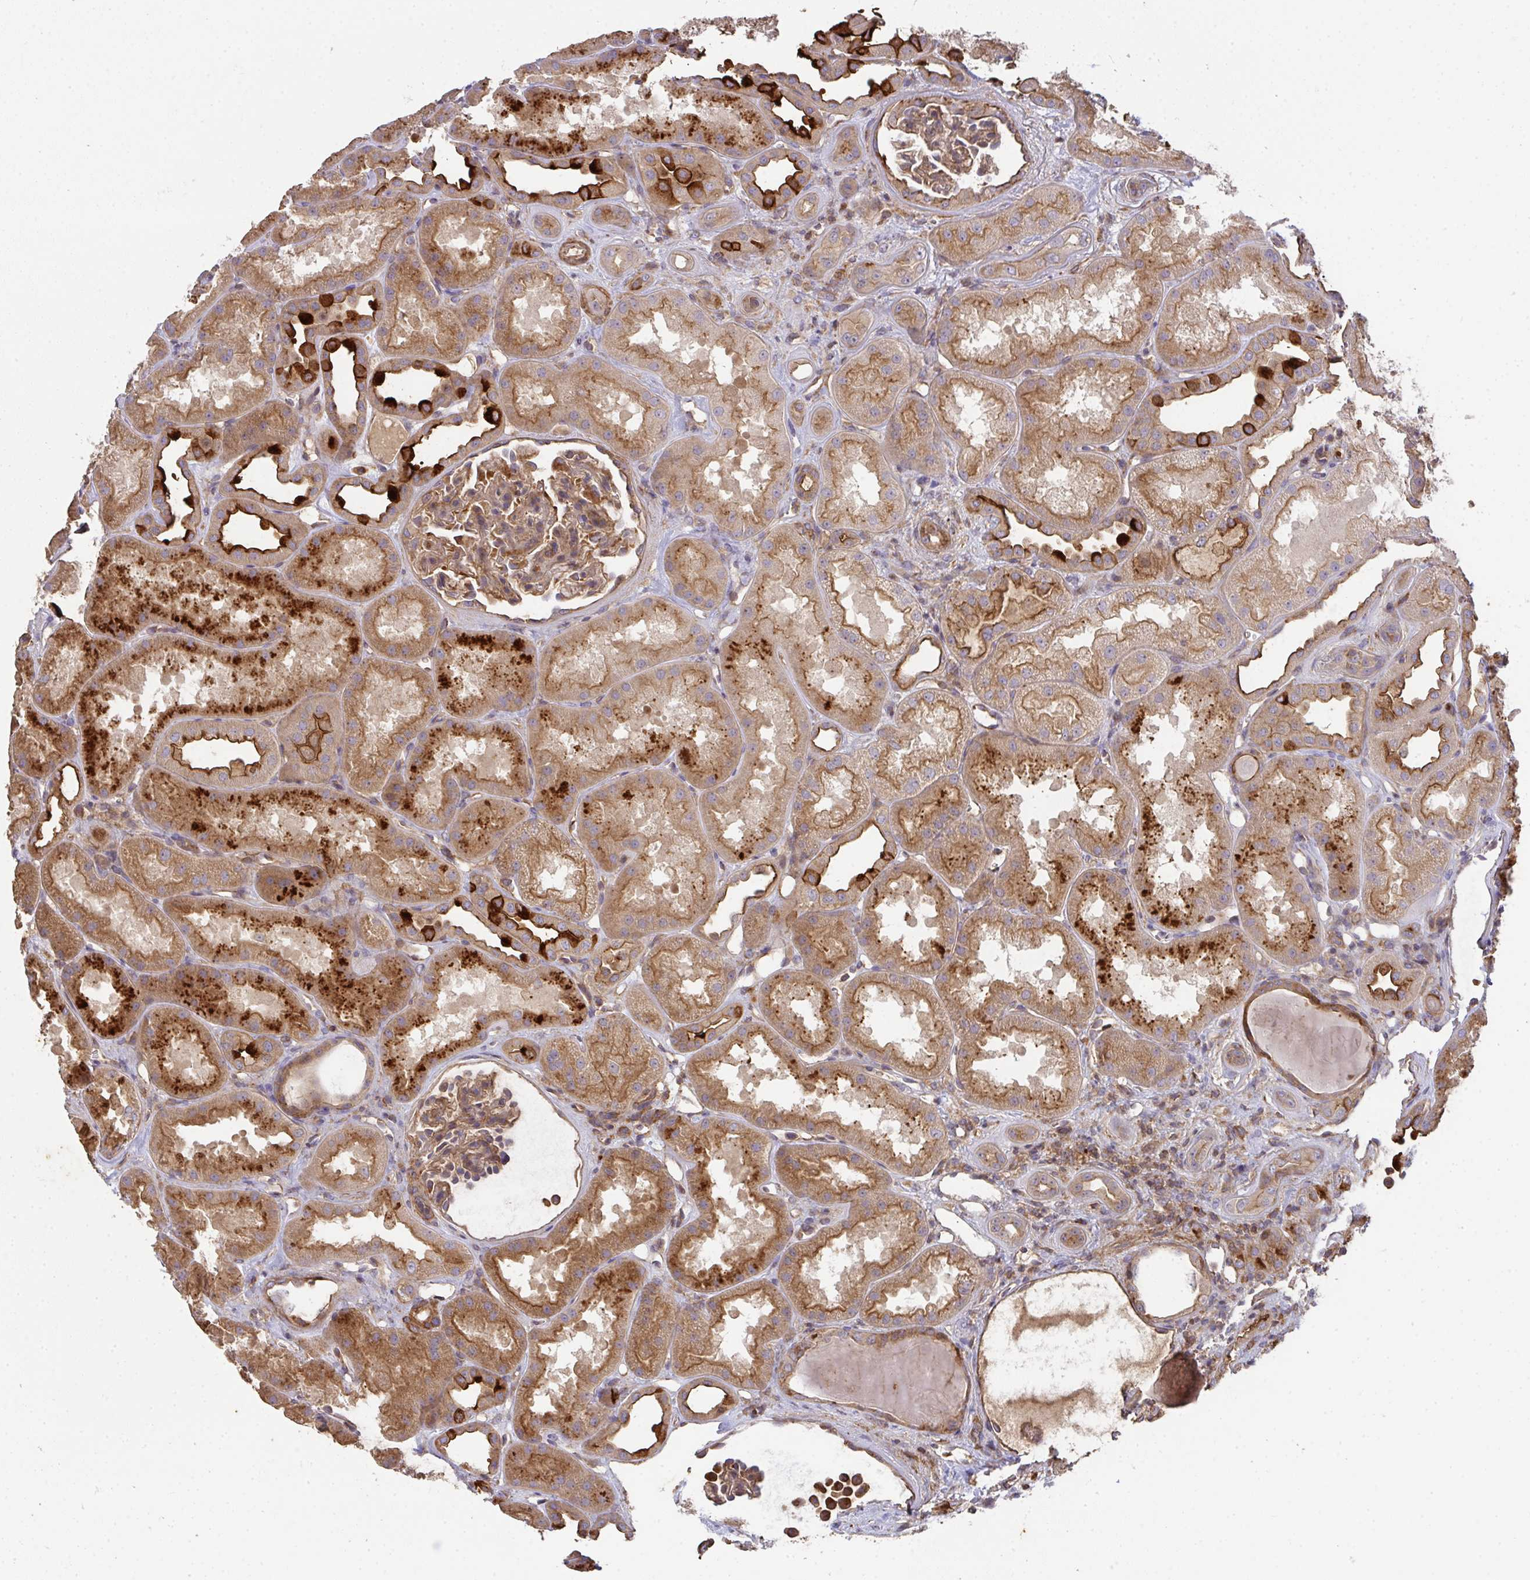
{"staining": {"intensity": "moderate", "quantity": ">75%", "location": "cytoplasmic/membranous"}, "tissue": "kidney", "cell_type": "Cells in glomeruli", "image_type": "normal", "snomed": [{"axis": "morphology", "description": "Normal tissue, NOS"}, {"axis": "topography", "description": "Kidney"}], "caption": "Immunohistochemical staining of unremarkable human kidney reveals moderate cytoplasmic/membranous protein expression in about >75% of cells in glomeruli.", "gene": "TNMD", "patient": {"sex": "male", "age": 61}}